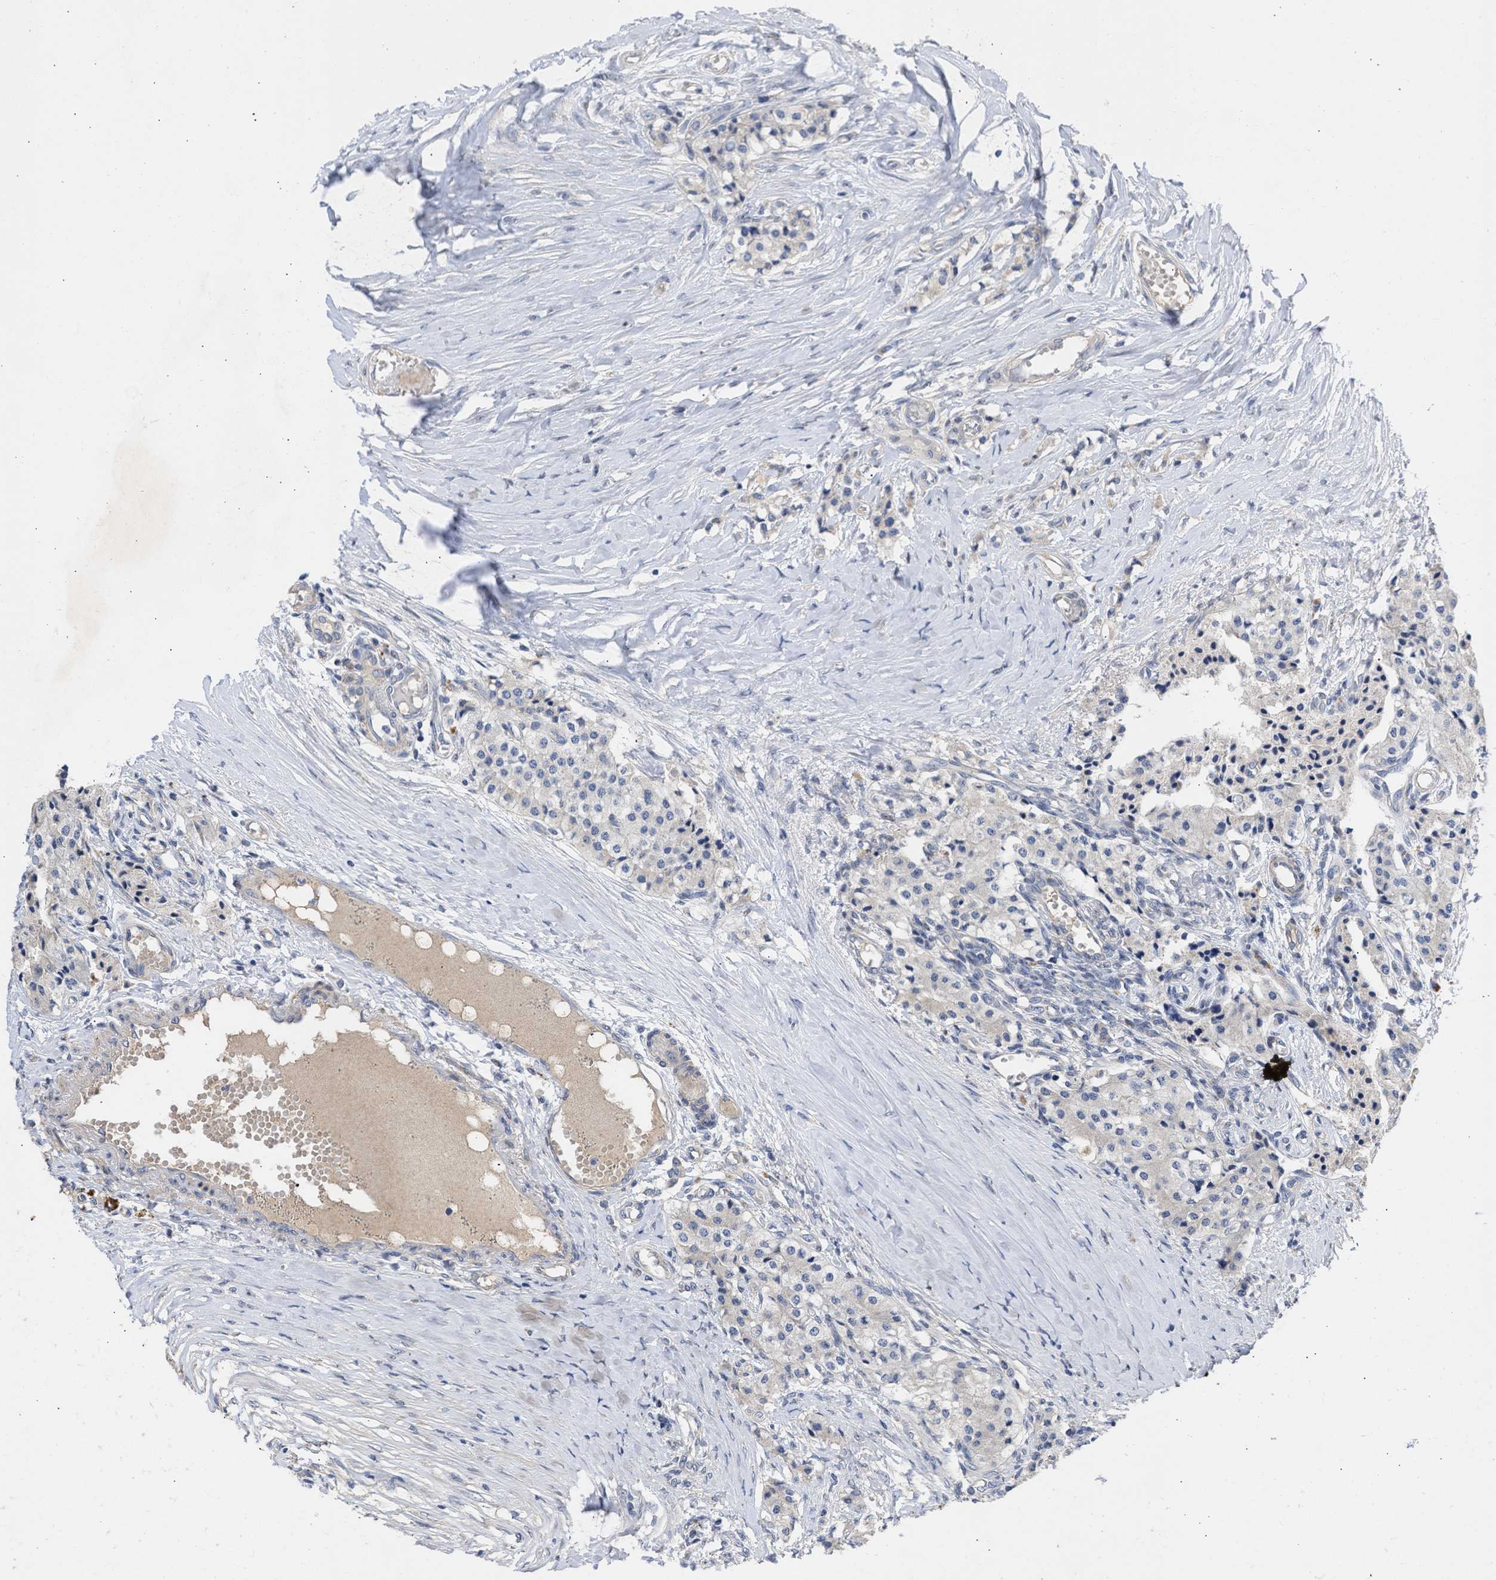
{"staining": {"intensity": "negative", "quantity": "none", "location": "none"}, "tissue": "carcinoid", "cell_type": "Tumor cells", "image_type": "cancer", "snomed": [{"axis": "morphology", "description": "Carcinoid, malignant, NOS"}, {"axis": "topography", "description": "Colon"}], "caption": "This is an IHC micrograph of human carcinoid. There is no expression in tumor cells.", "gene": "ARHGEF4", "patient": {"sex": "female", "age": 52}}